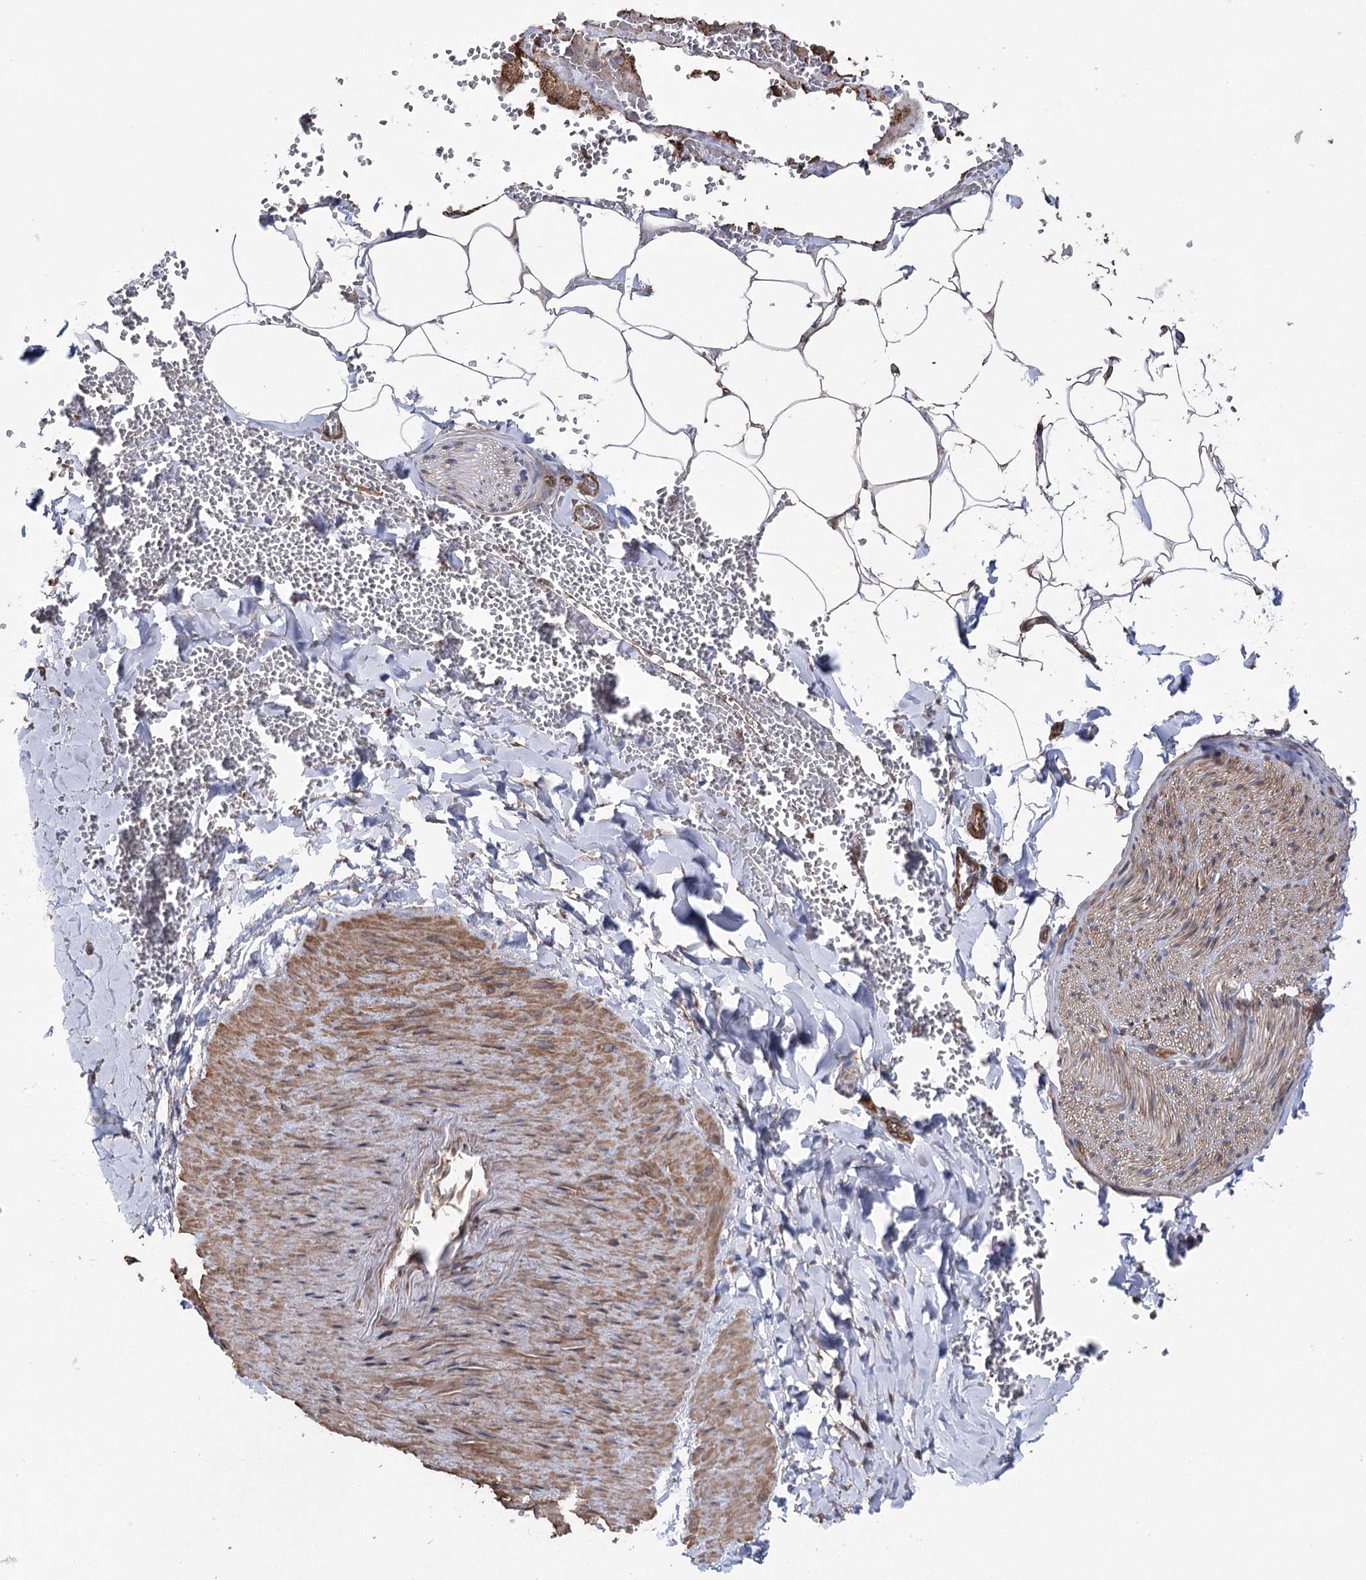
{"staining": {"intensity": "negative", "quantity": "none", "location": "none"}, "tissue": "adipose tissue", "cell_type": "Adipocytes", "image_type": "normal", "snomed": [{"axis": "morphology", "description": "Normal tissue, NOS"}, {"axis": "topography", "description": "Gallbladder"}, {"axis": "topography", "description": "Peripheral nerve tissue"}], "caption": "Photomicrograph shows no protein staining in adipocytes of benign adipose tissue.", "gene": "LARS2", "patient": {"sex": "male", "age": 38}}